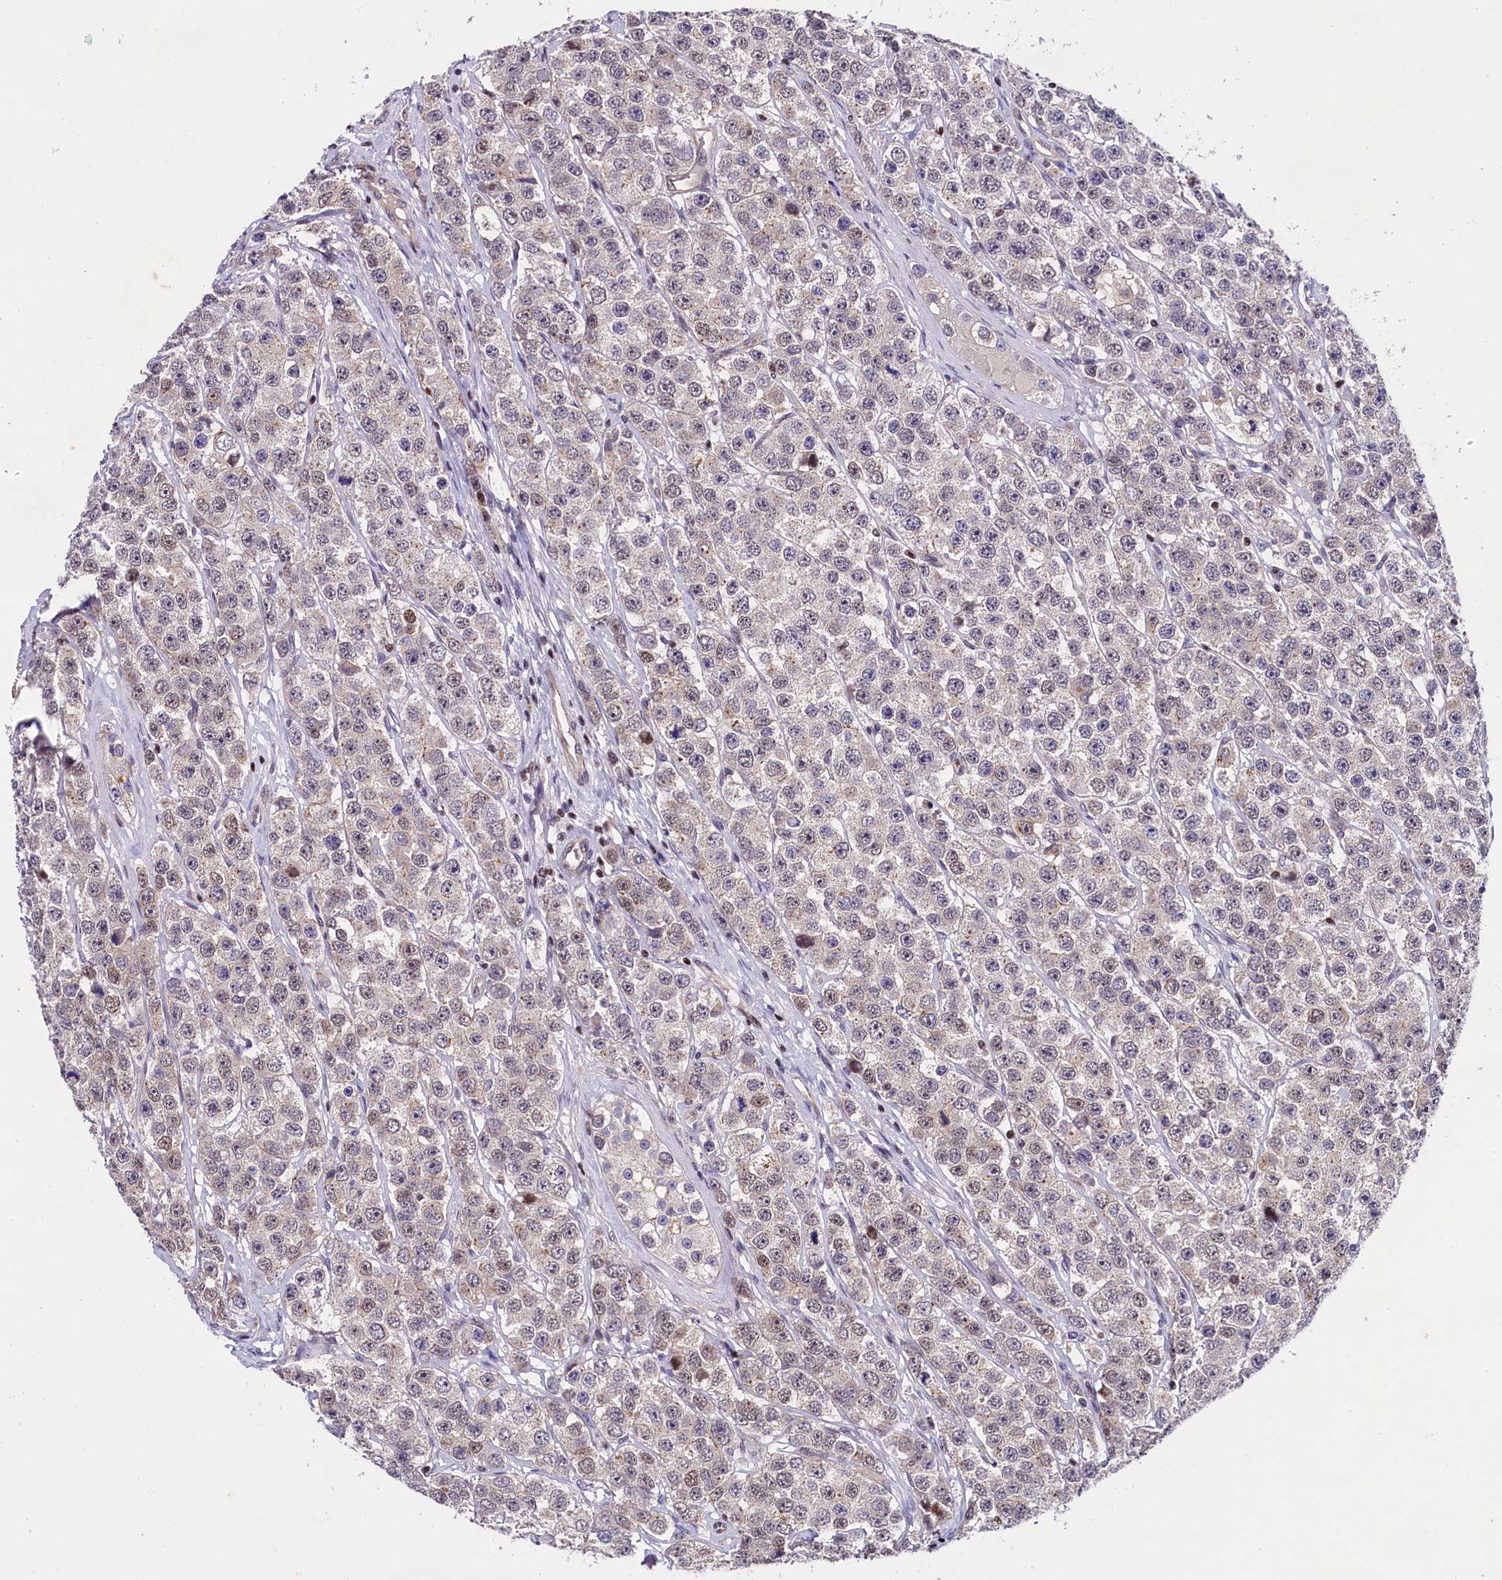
{"staining": {"intensity": "weak", "quantity": "<25%", "location": "nuclear"}, "tissue": "testis cancer", "cell_type": "Tumor cells", "image_type": "cancer", "snomed": [{"axis": "morphology", "description": "Seminoma, NOS"}, {"axis": "topography", "description": "Testis"}], "caption": "High magnification brightfield microscopy of testis cancer (seminoma) stained with DAB (3,3'-diaminobenzidine) (brown) and counterstained with hematoxylin (blue): tumor cells show no significant staining.", "gene": "SP4", "patient": {"sex": "male", "age": 28}}